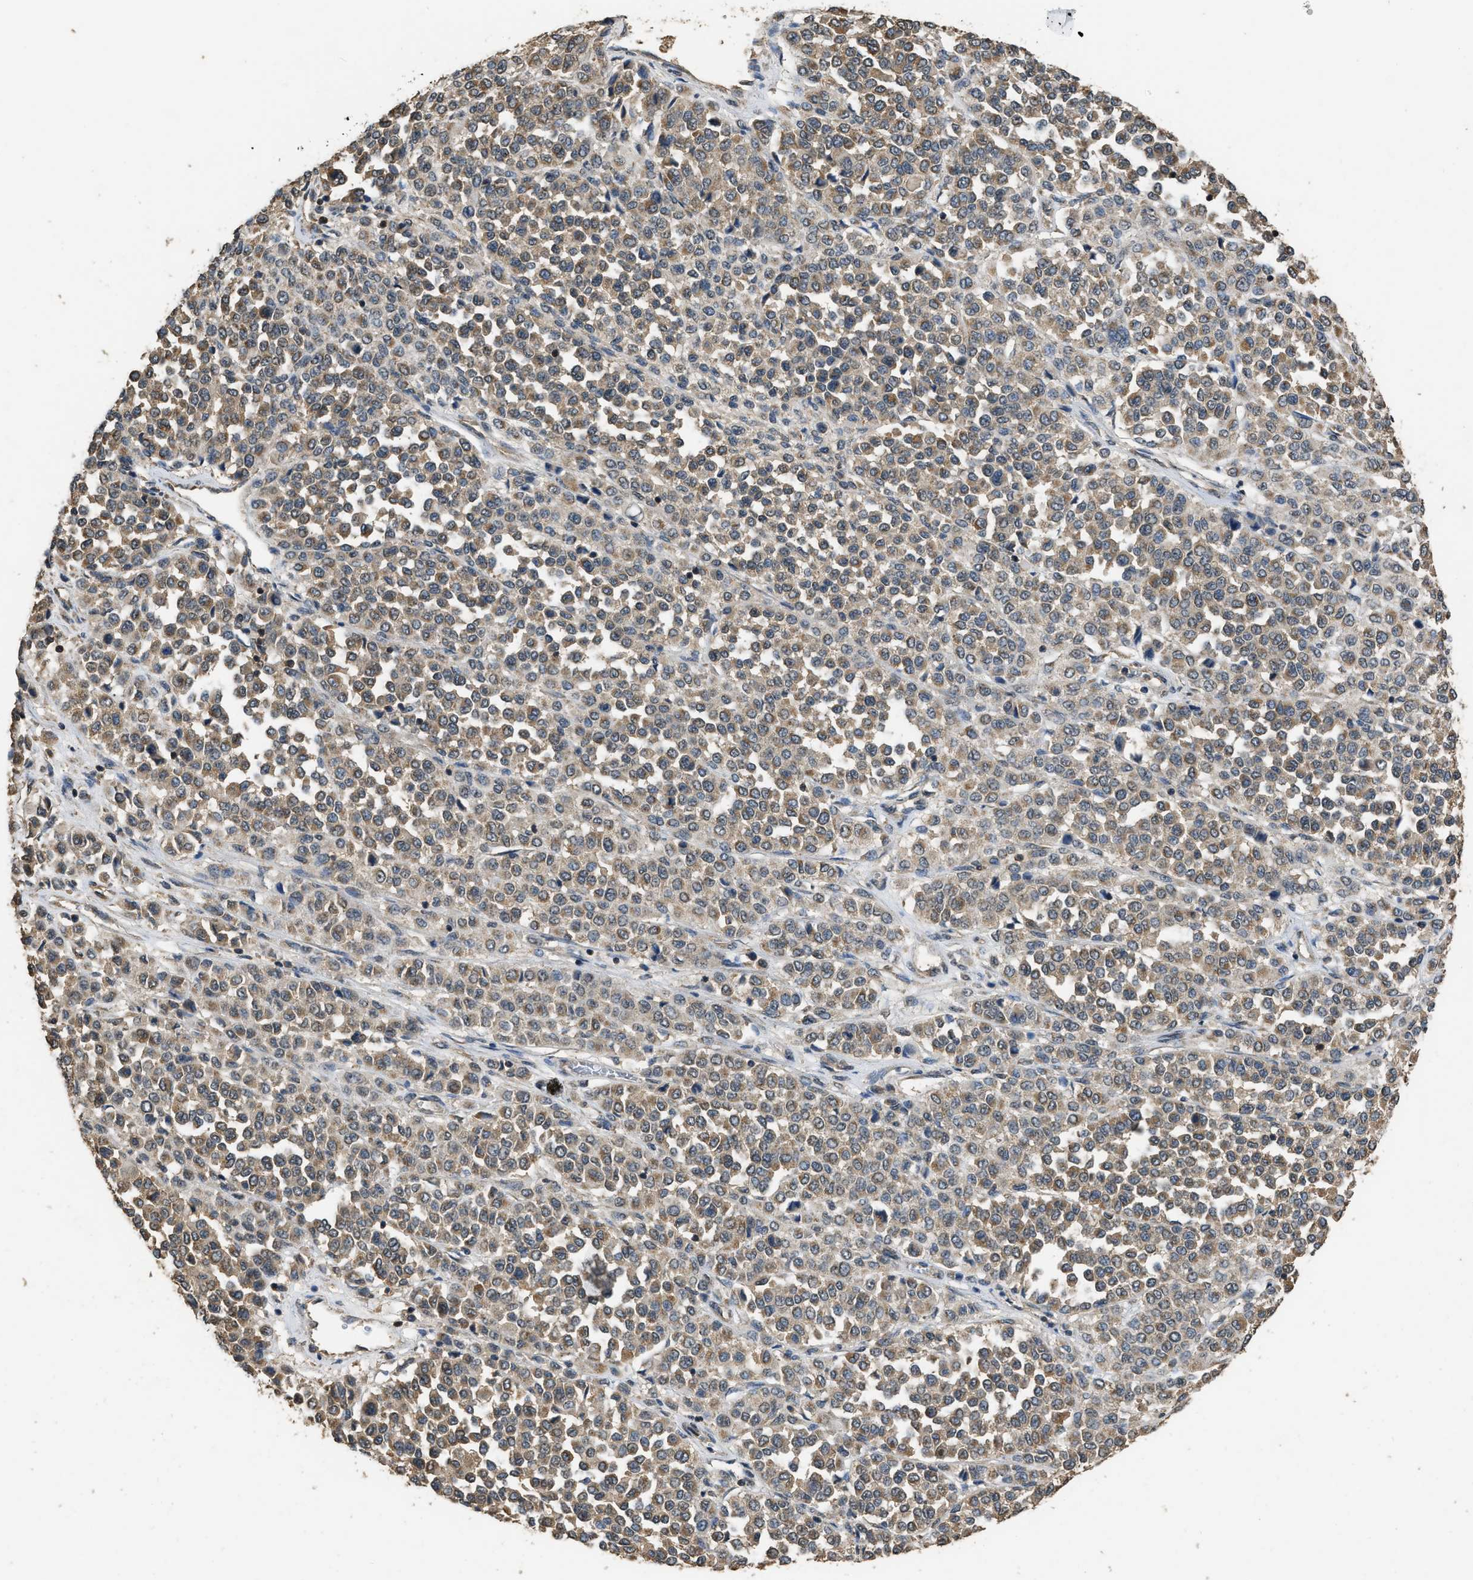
{"staining": {"intensity": "weak", "quantity": ">75%", "location": "cytoplasmic/membranous"}, "tissue": "melanoma", "cell_type": "Tumor cells", "image_type": "cancer", "snomed": [{"axis": "morphology", "description": "Malignant melanoma, Metastatic site"}, {"axis": "topography", "description": "Pancreas"}], "caption": "IHC (DAB (3,3'-diaminobenzidine)) staining of melanoma displays weak cytoplasmic/membranous protein staining in approximately >75% of tumor cells.", "gene": "DENND6B", "patient": {"sex": "female", "age": 30}}